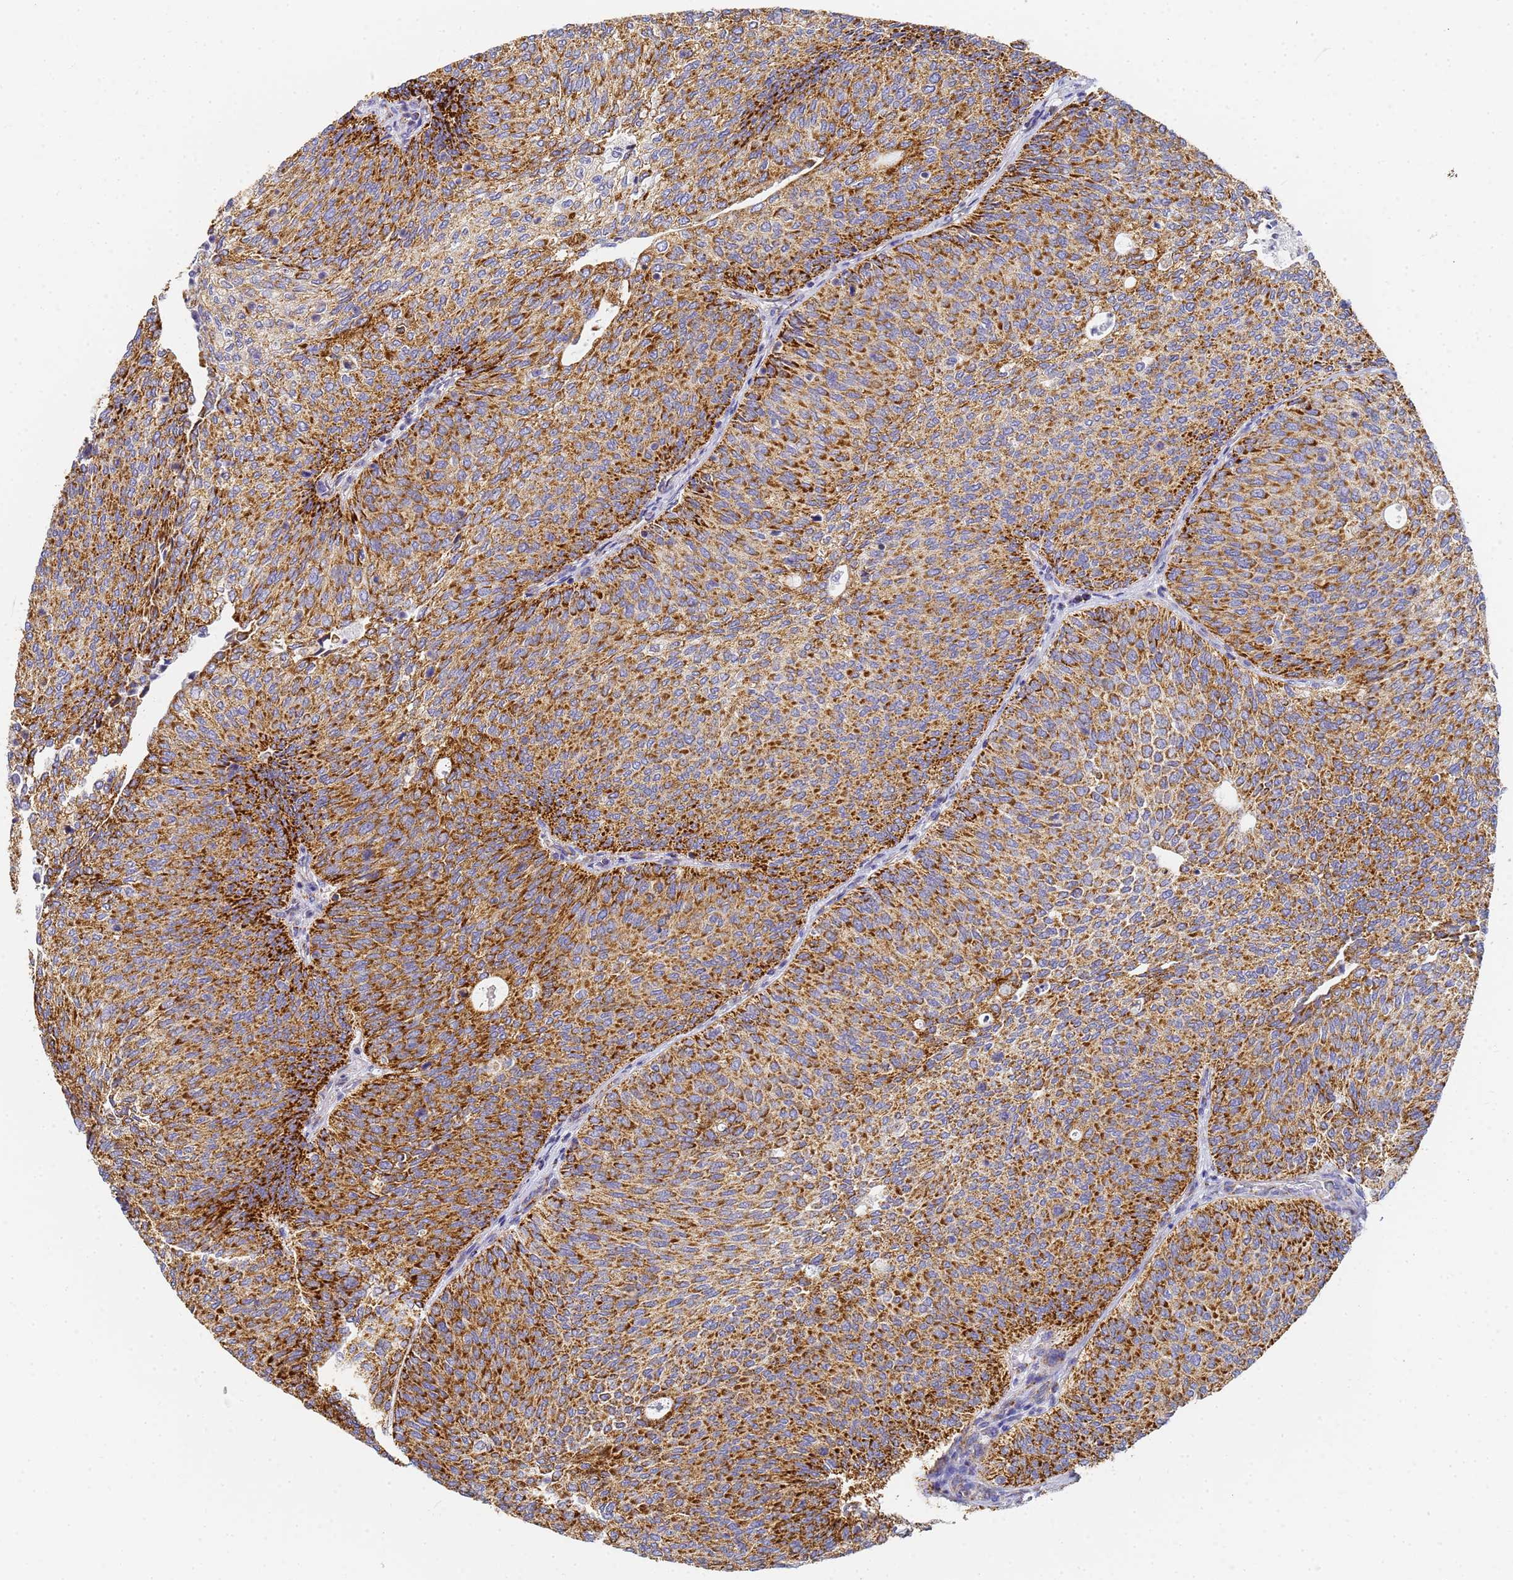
{"staining": {"intensity": "strong", "quantity": ">75%", "location": "cytoplasmic/membranous"}, "tissue": "urothelial cancer", "cell_type": "Tumor cells", "image_type": "cancer", "snomed": [{"axis": "morphology", "description": "Urothelial carcinoma, Low grade"}, {"axis": "topography", "description": "Urinary bladder"}], "caption": "Urothelial cancer stained for a protein shows strong cytoplasmic/membranous positivity in tumor cells. Ihc stains the protein in brown and the nuclei are stained blue.", "gene": "CNIH4", "patient": {"sex": "female", "age": 79}}